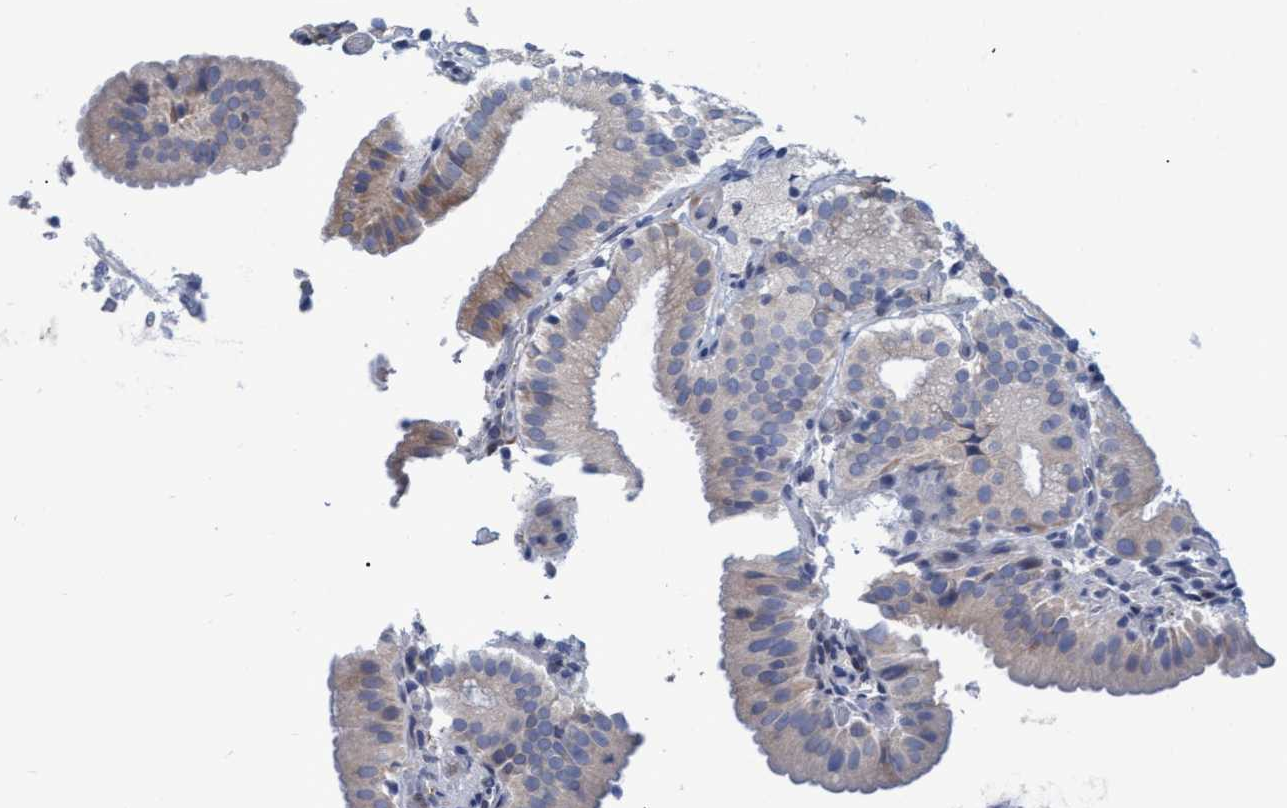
{"staining": {"intensity": "weak", "quantity": "25%-75%", "location": "cytoplasmic/membranous"}, "tissue": "gallbladder", "cell_type": "Glandular cells", "image_type": "normal", "snomed": [{"axis": "morphology", "description": "Normal tissue, NOS"}, {"axis": "topography", "description": "Gallbladder"}], "caption": "Gallbladder stained with IHC shows weak cytoplasmic/membranous positivity in about 25%-75% of glandular cells.", "gene": "SSTR3", "patient": {"sex": "male", "age": 54}}